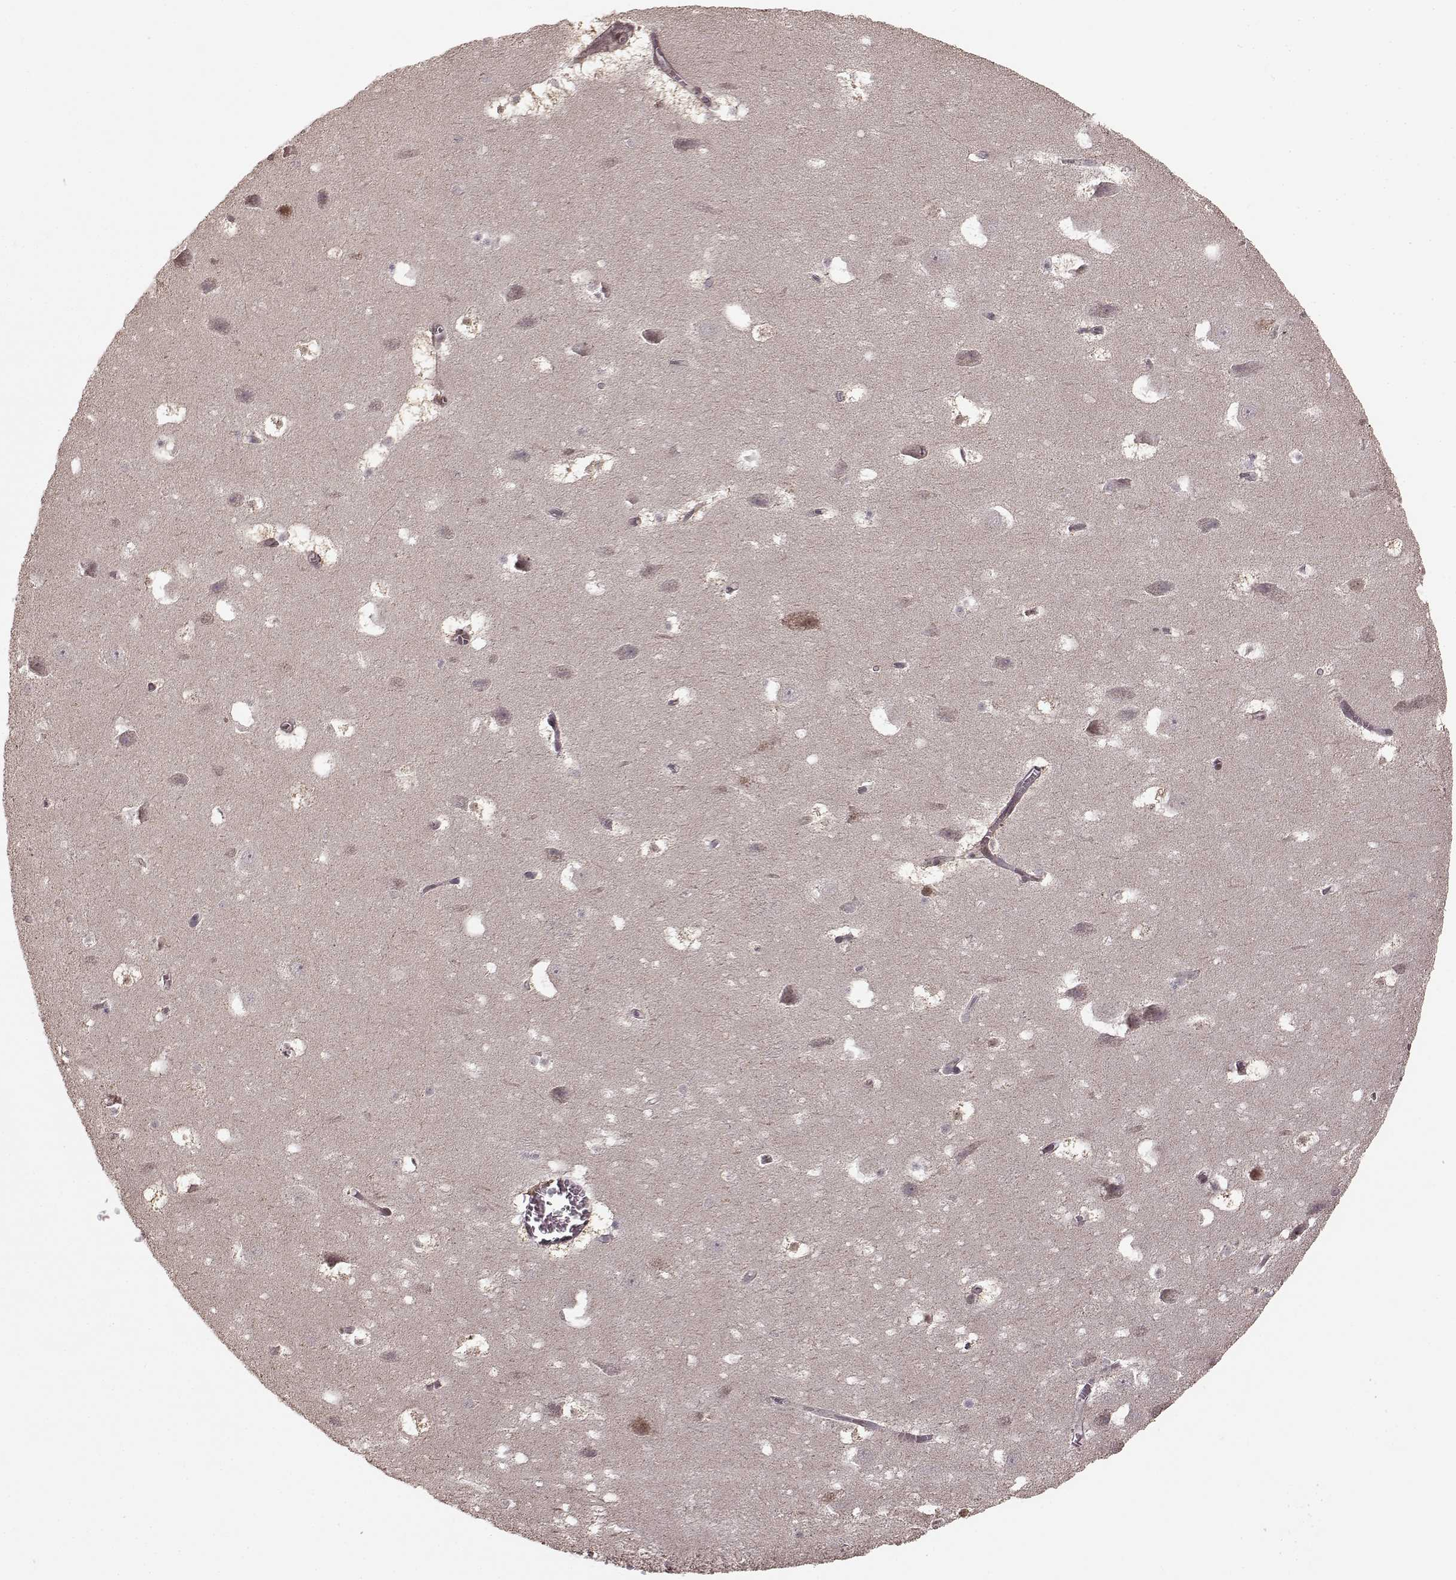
{"staining": {"intensity": "negative", "quantity": "none", "location": "none"}, "tissue": "hippocampus", "cell_type": "Glial cells", "image_type": "normal", "snomed": [{"axis": "morphology", "description": "Normal tissue, NOS"}, {"axis": "topography", "description": "Hippocampus"}], "caption": "IHC of benign human hippocampus demonstrates no positivity in glial cells. (Brightfield microscopy of DAB immunohistochemistry at high magnification).", "gene": "PLCB4", "patient": {"sex": "male", "age": 45}}